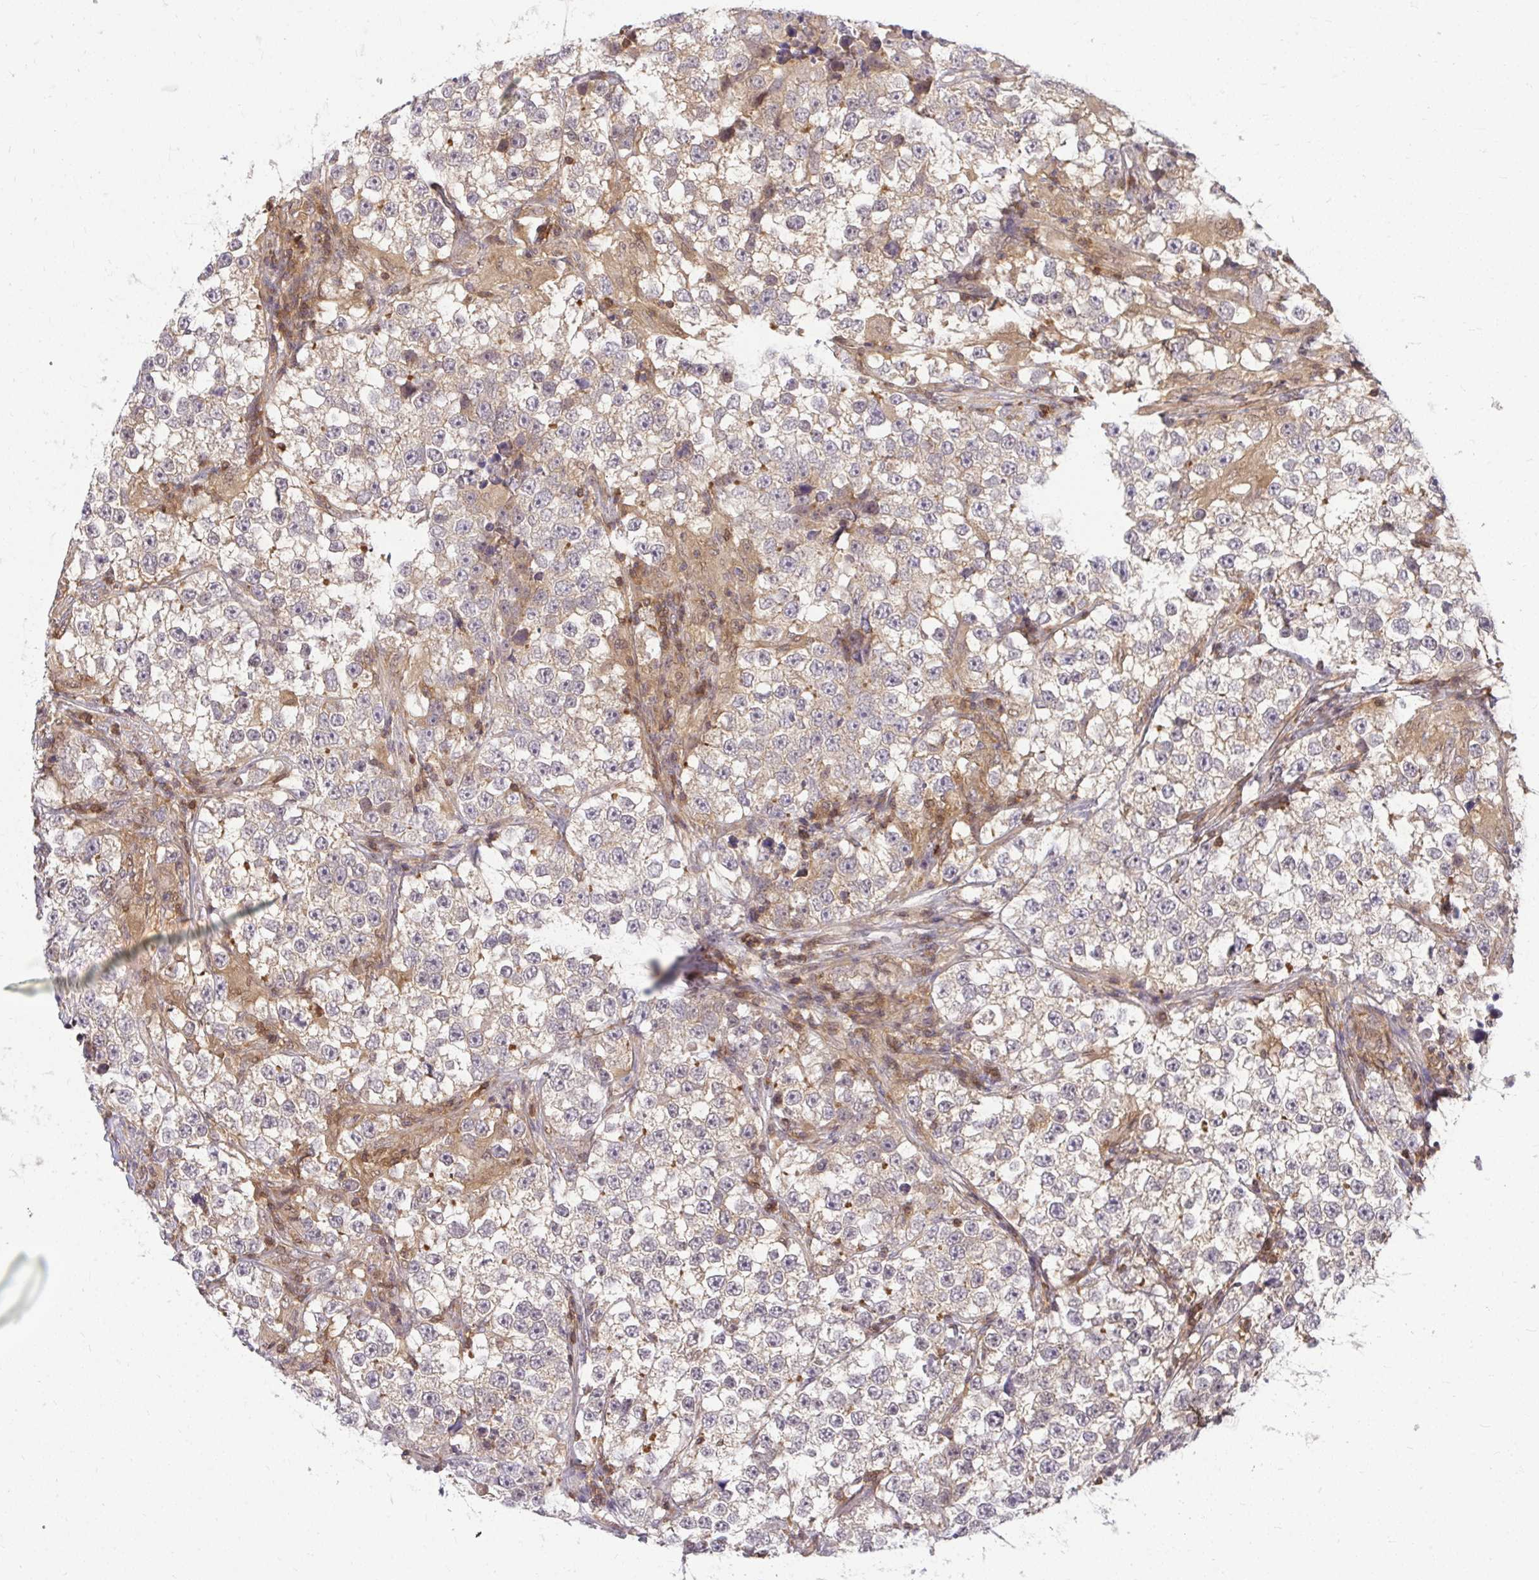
{"staining": {"intensity": "weak", "quantity": "25%-75%", "location": "cytoplasmic/membranous"}, "tissue": "testis cancer", "cell_type": "Tumor cells", "image_type": "cancer", "snomed": [{"axis": "morphology", "description": "Seminoma, NOS"}, {"axis": "topography", "description": "Testis"}], "caption": "This image shows immunohistochemistry (IHC) staining of human testis cancer, with low weak cytoplasmic/membranous staining in about 25%-75% of tumor cells.", "gene": "HDHD2", "patient": {"sex": "male", "age": 46}}